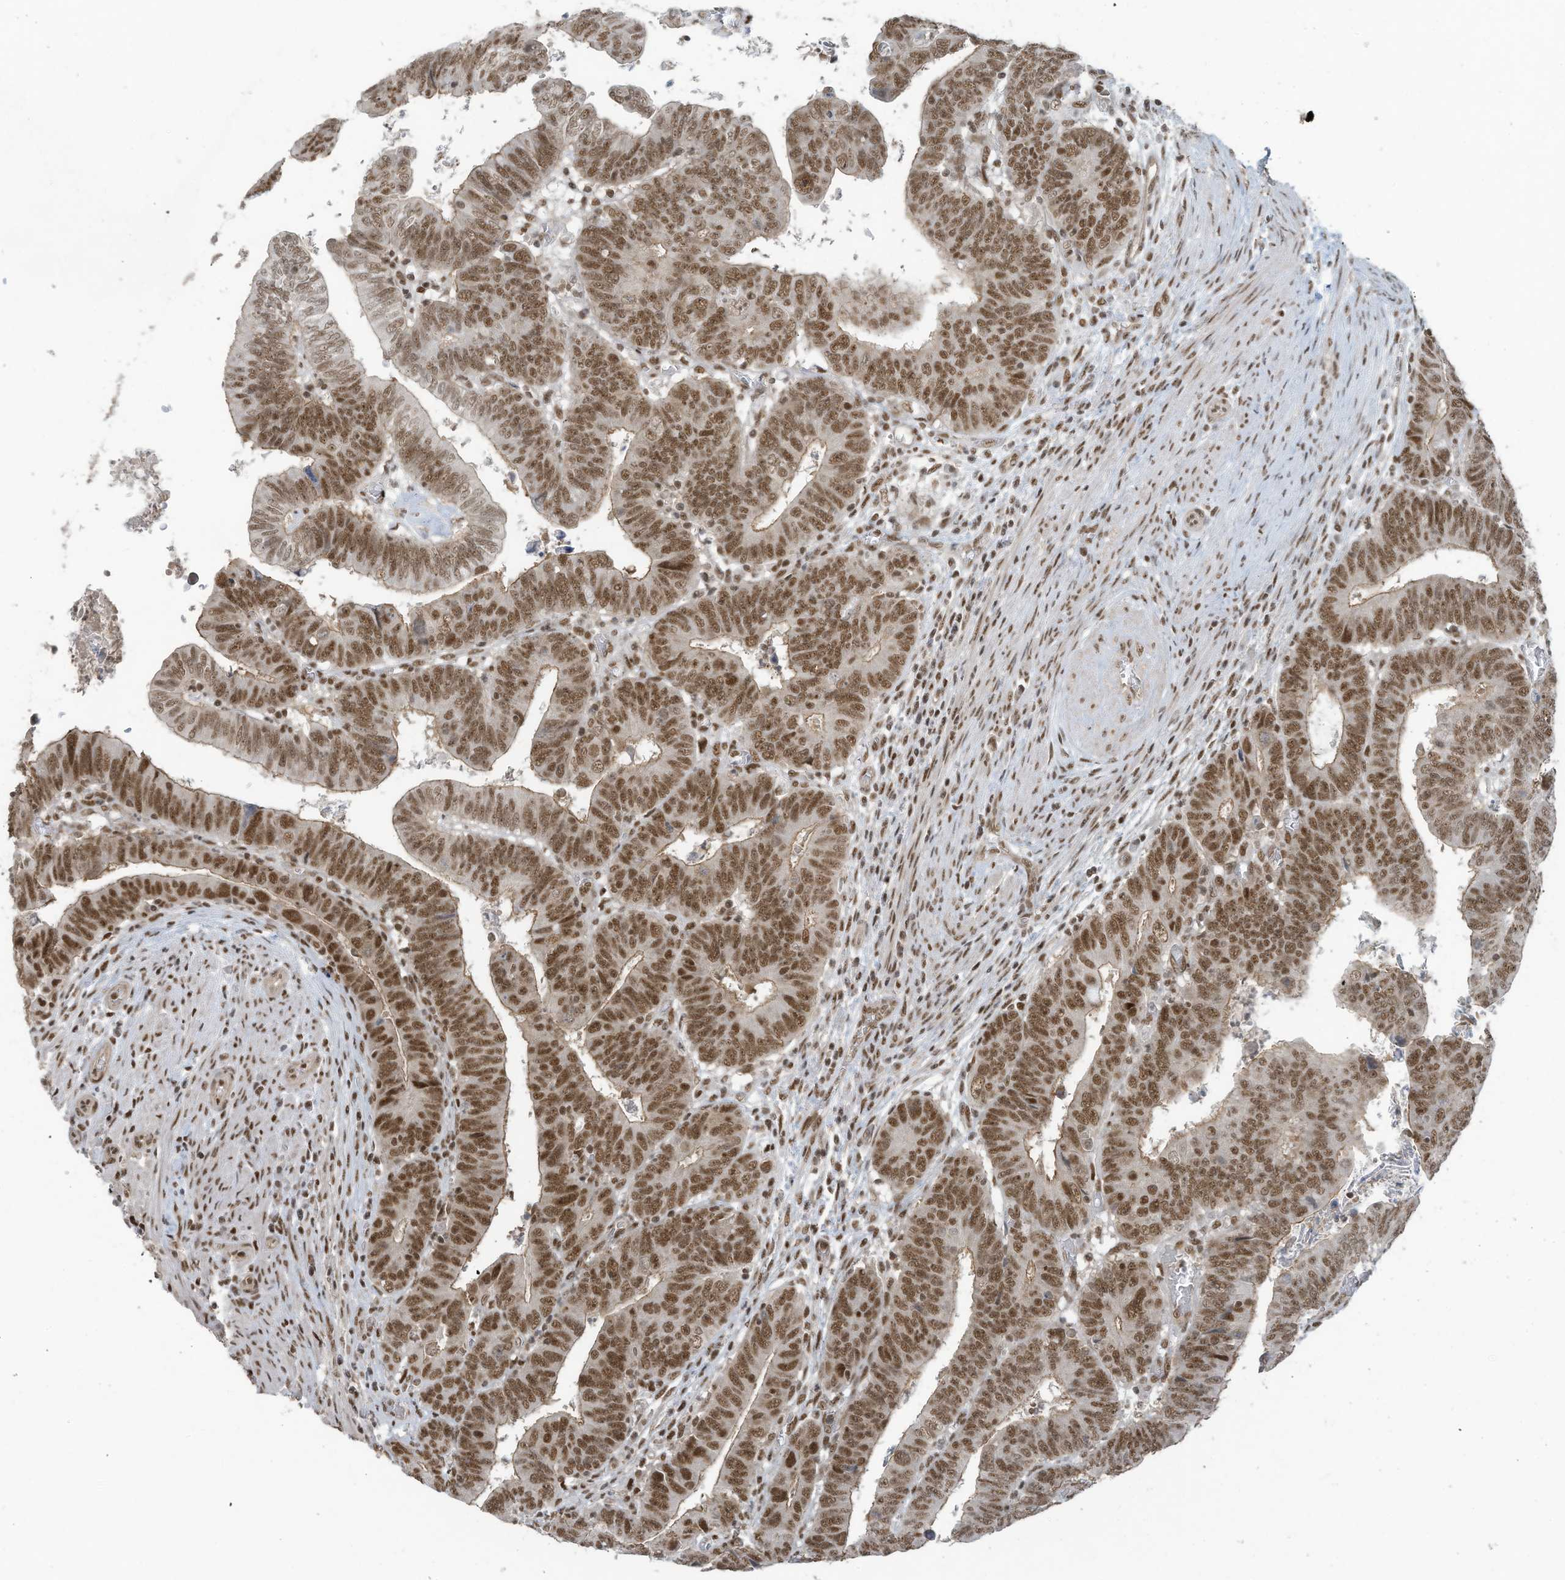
{"staining": {"intensity": "moderate", "quantity": ">75%", "location": "cytoplasmic/membranous,nuclear"}, "tissue": "colorectal cancer", "cell_type": "Tumor cells", "image_type": "cancer", "snomed": [{"axis": "morphology", "description": "Normal tissue, NOS"}, {"axis": "morphology", "description": "Adenocarcinoma, NOS"}, {"axis": "topography", "description": "Rectum"}], "caption": "A brown stain labels moderate cytoplasmic/membranous and nuclear positivity of a protein in human colorectal cancer tumor cells. The staining was performed using DAB (3,3'-diaminobenzidine), with brown indicating positive protein expression. Nuclei are stained blue with hematoxylin.", "gene": "DBR1", "patient": {"sex": "female", "age": 65}}